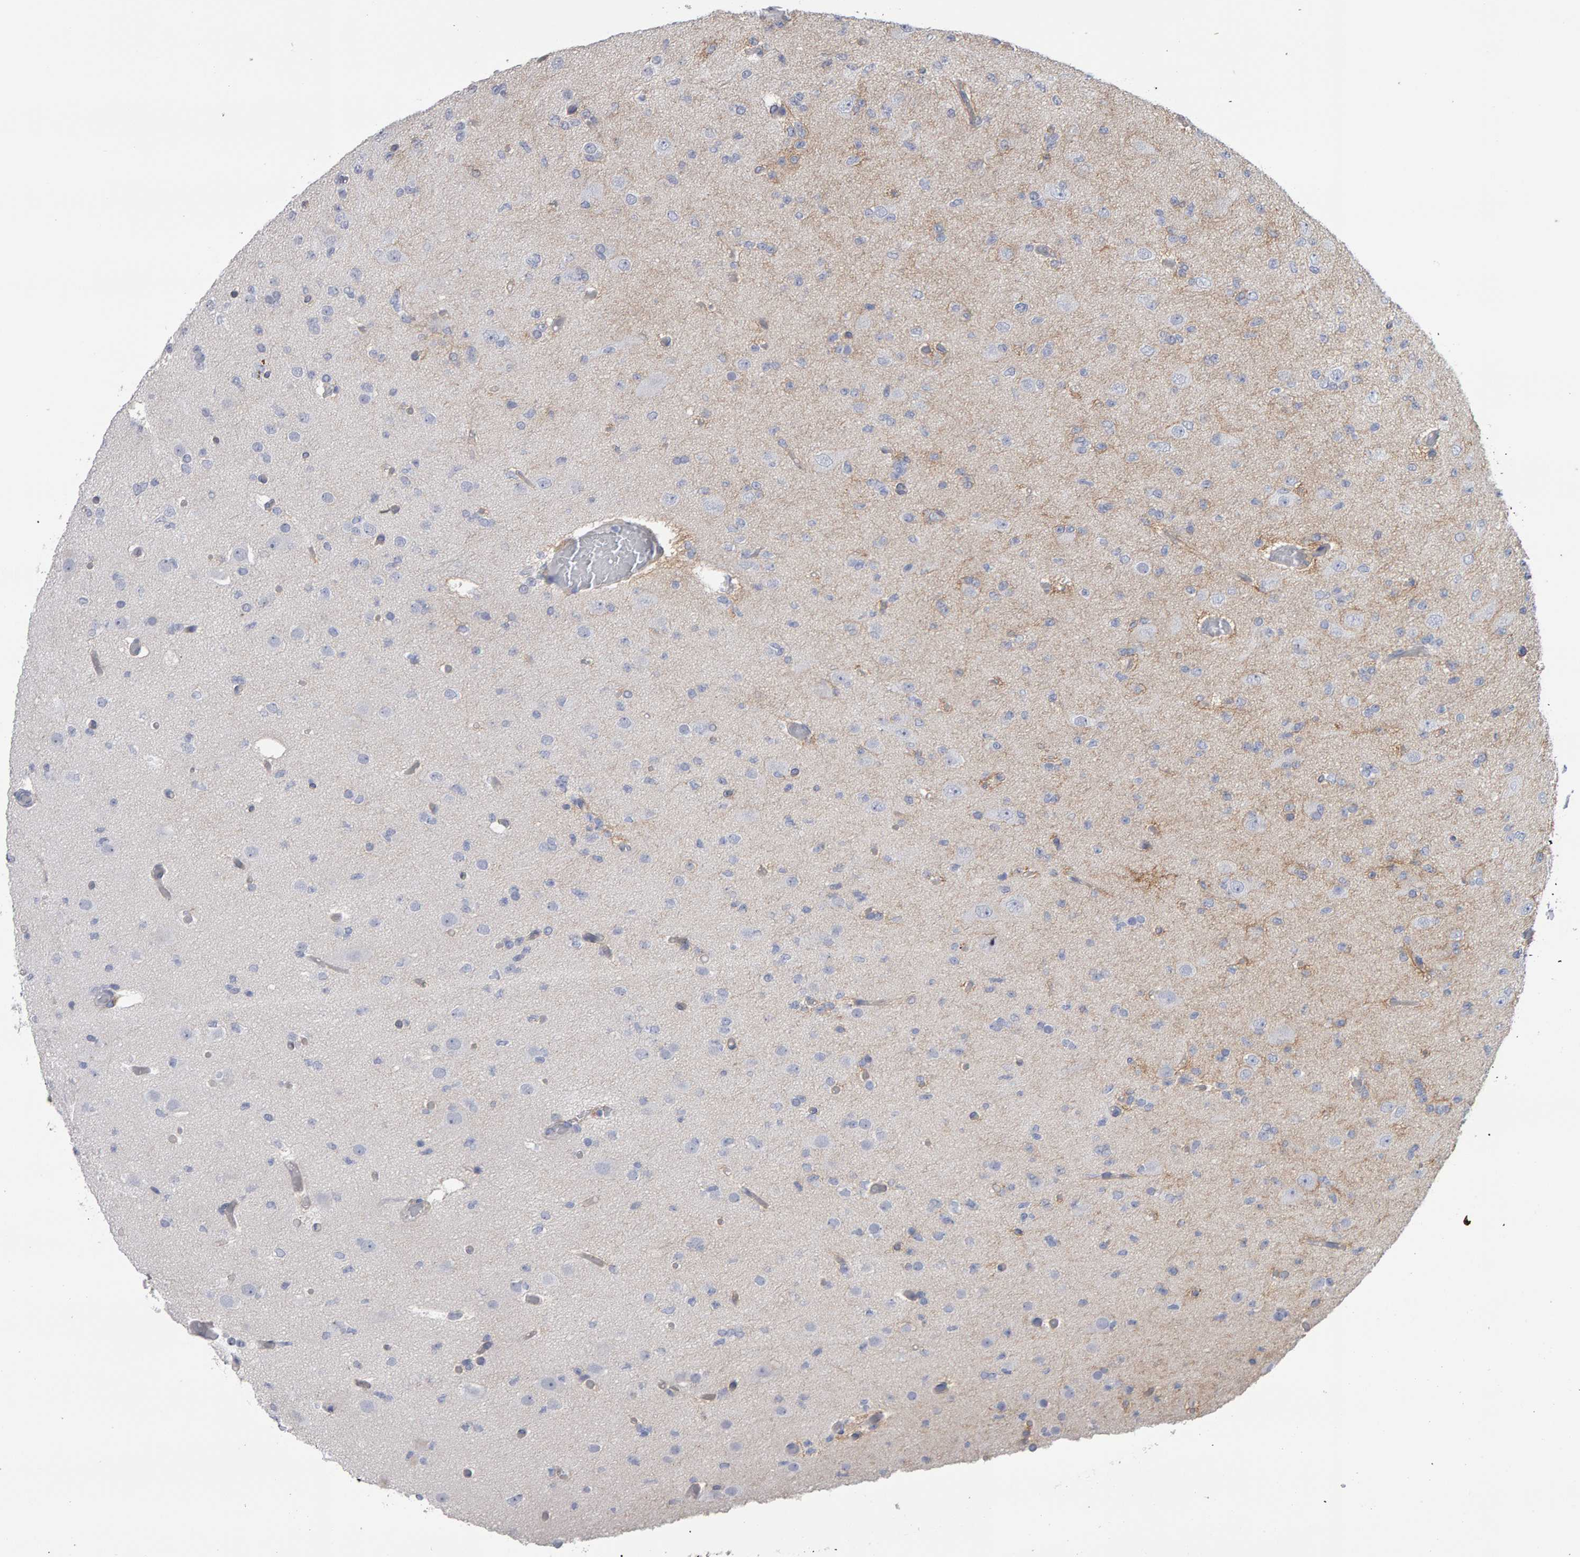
{"staining": {"intensity": "negative", "quantity": "none", "location": "none"}, "tissue": "glioma", "cell_type": "Tumor cells", "image_type": "cancer", "snomed": [{"axis": "morphology", "description": "Glioma, malignant, Low grade"}, {"axis": "topography", "description": "Brain"}], "caption": "DAB immunohistochemical staining of glioma reveals no significant expression in tumor cells.", "gene": "CD38", "patient": {"sex": "female", "age": 22}}